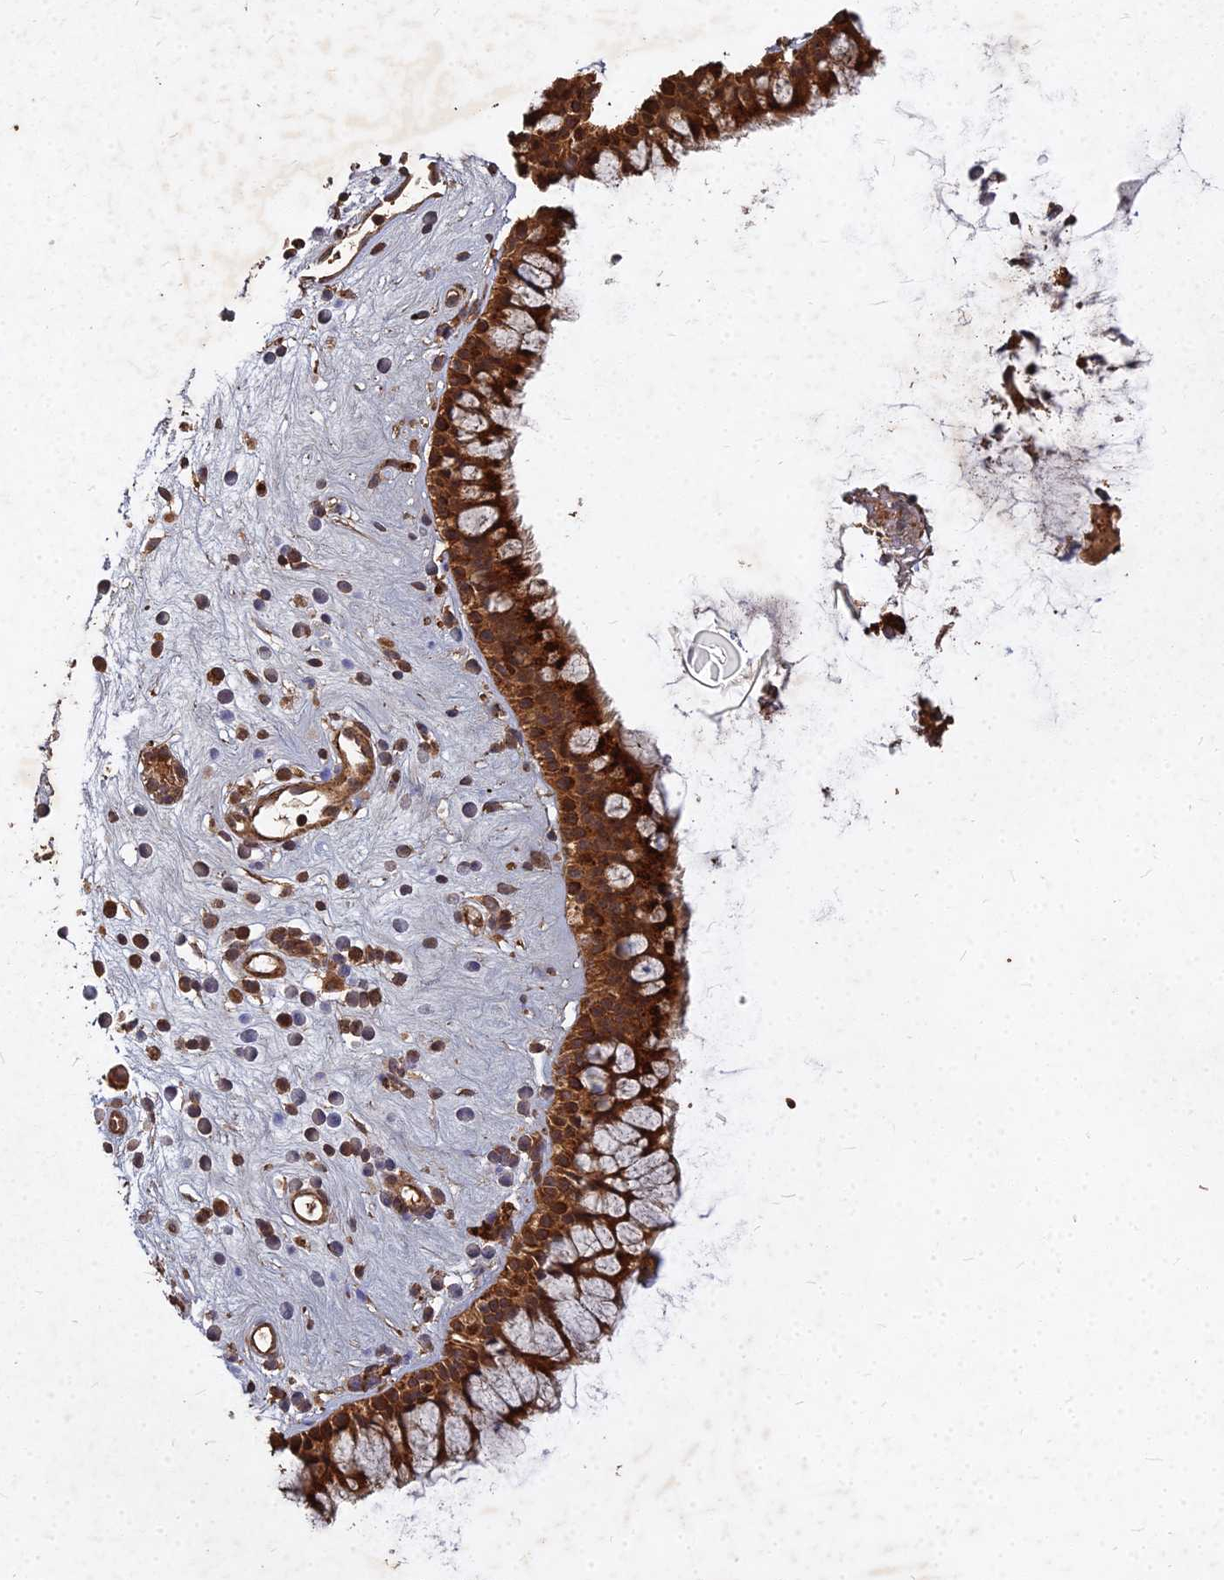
{"staining": {"intensity": "strong", "quantity": ">75%", "location": "cytoplasmic/membranous"}, "tissue": "nasopharynx", "cell_type": "Respiratory epithelial cells", "image_type": "normal", "snomed": [{"axis": "morphology", "description": "Normal tissue, NOS"}, {"axis": "morphology", "description": "Inflammation, NOS"}, {"axis": "topography", "description": "Nasopharynx"}], "caption": "About >75% of respiratory epithelial cells in normal human nasopharynx show strong cytoplasmic/membranous protein positivity as visualized by brown immunohistochemical staining.", "gene": "UBE2W", "patient": {"sex": "male", "age": 29}}